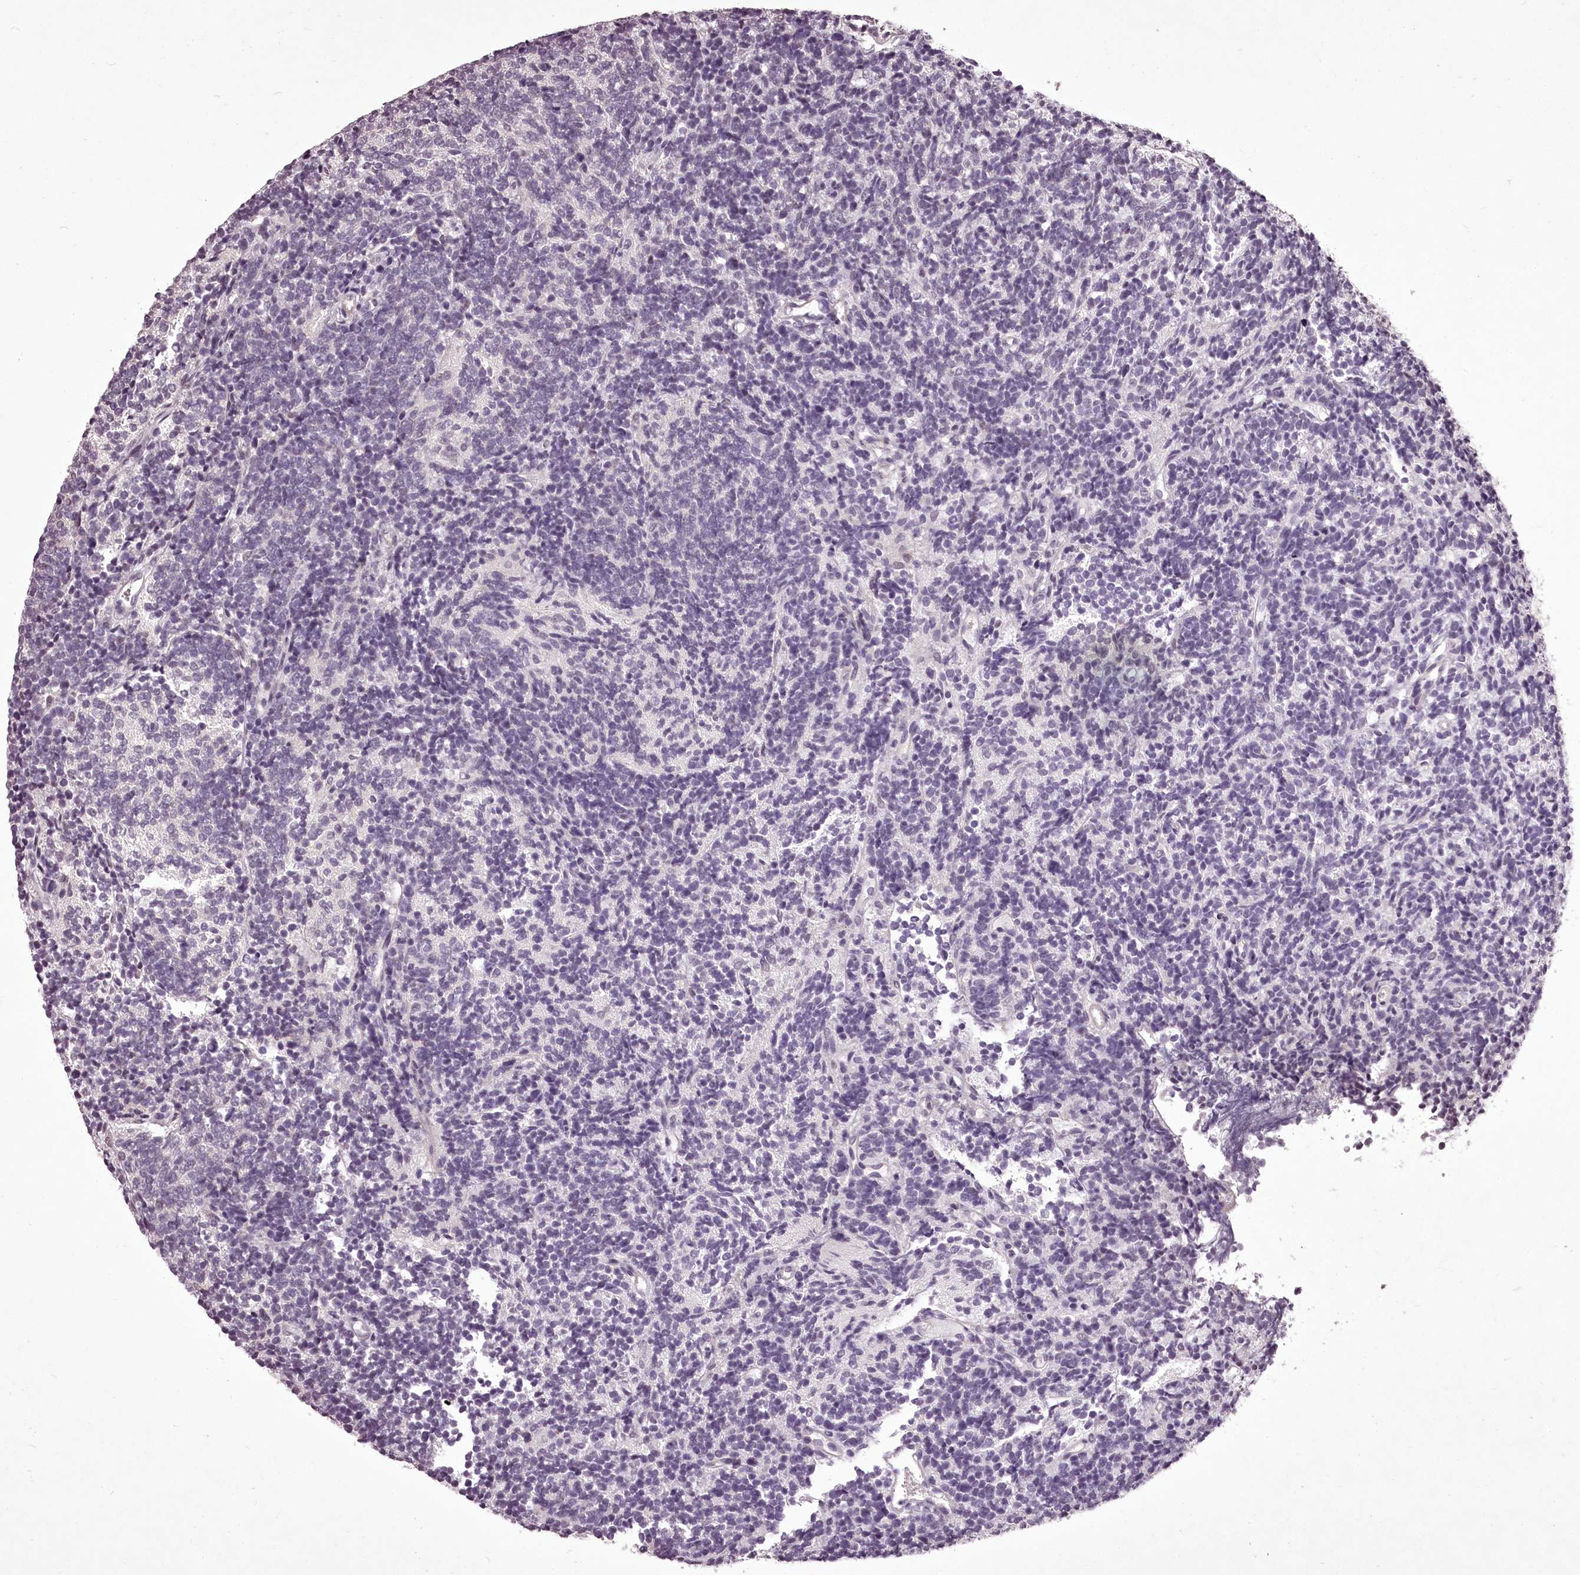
{"staining": {"intensity": "negative", "quantity": "none", "location": "none"}, "tissue": "glioma", "cell_type": "Tumor cells", "image_type": "cancer", "snomed": [{"axis": "morphology", "description": "Glioma, malignant, Low grade"}, {"axis": "topography", "description": "Brain"}], "caption": "Low-grade glioma (malignant) was stained to show a protein in brown. There is no significant expression in tumor cells.", "gene": "C1orf56", "patient": {"sex": "female", "age": 1}}